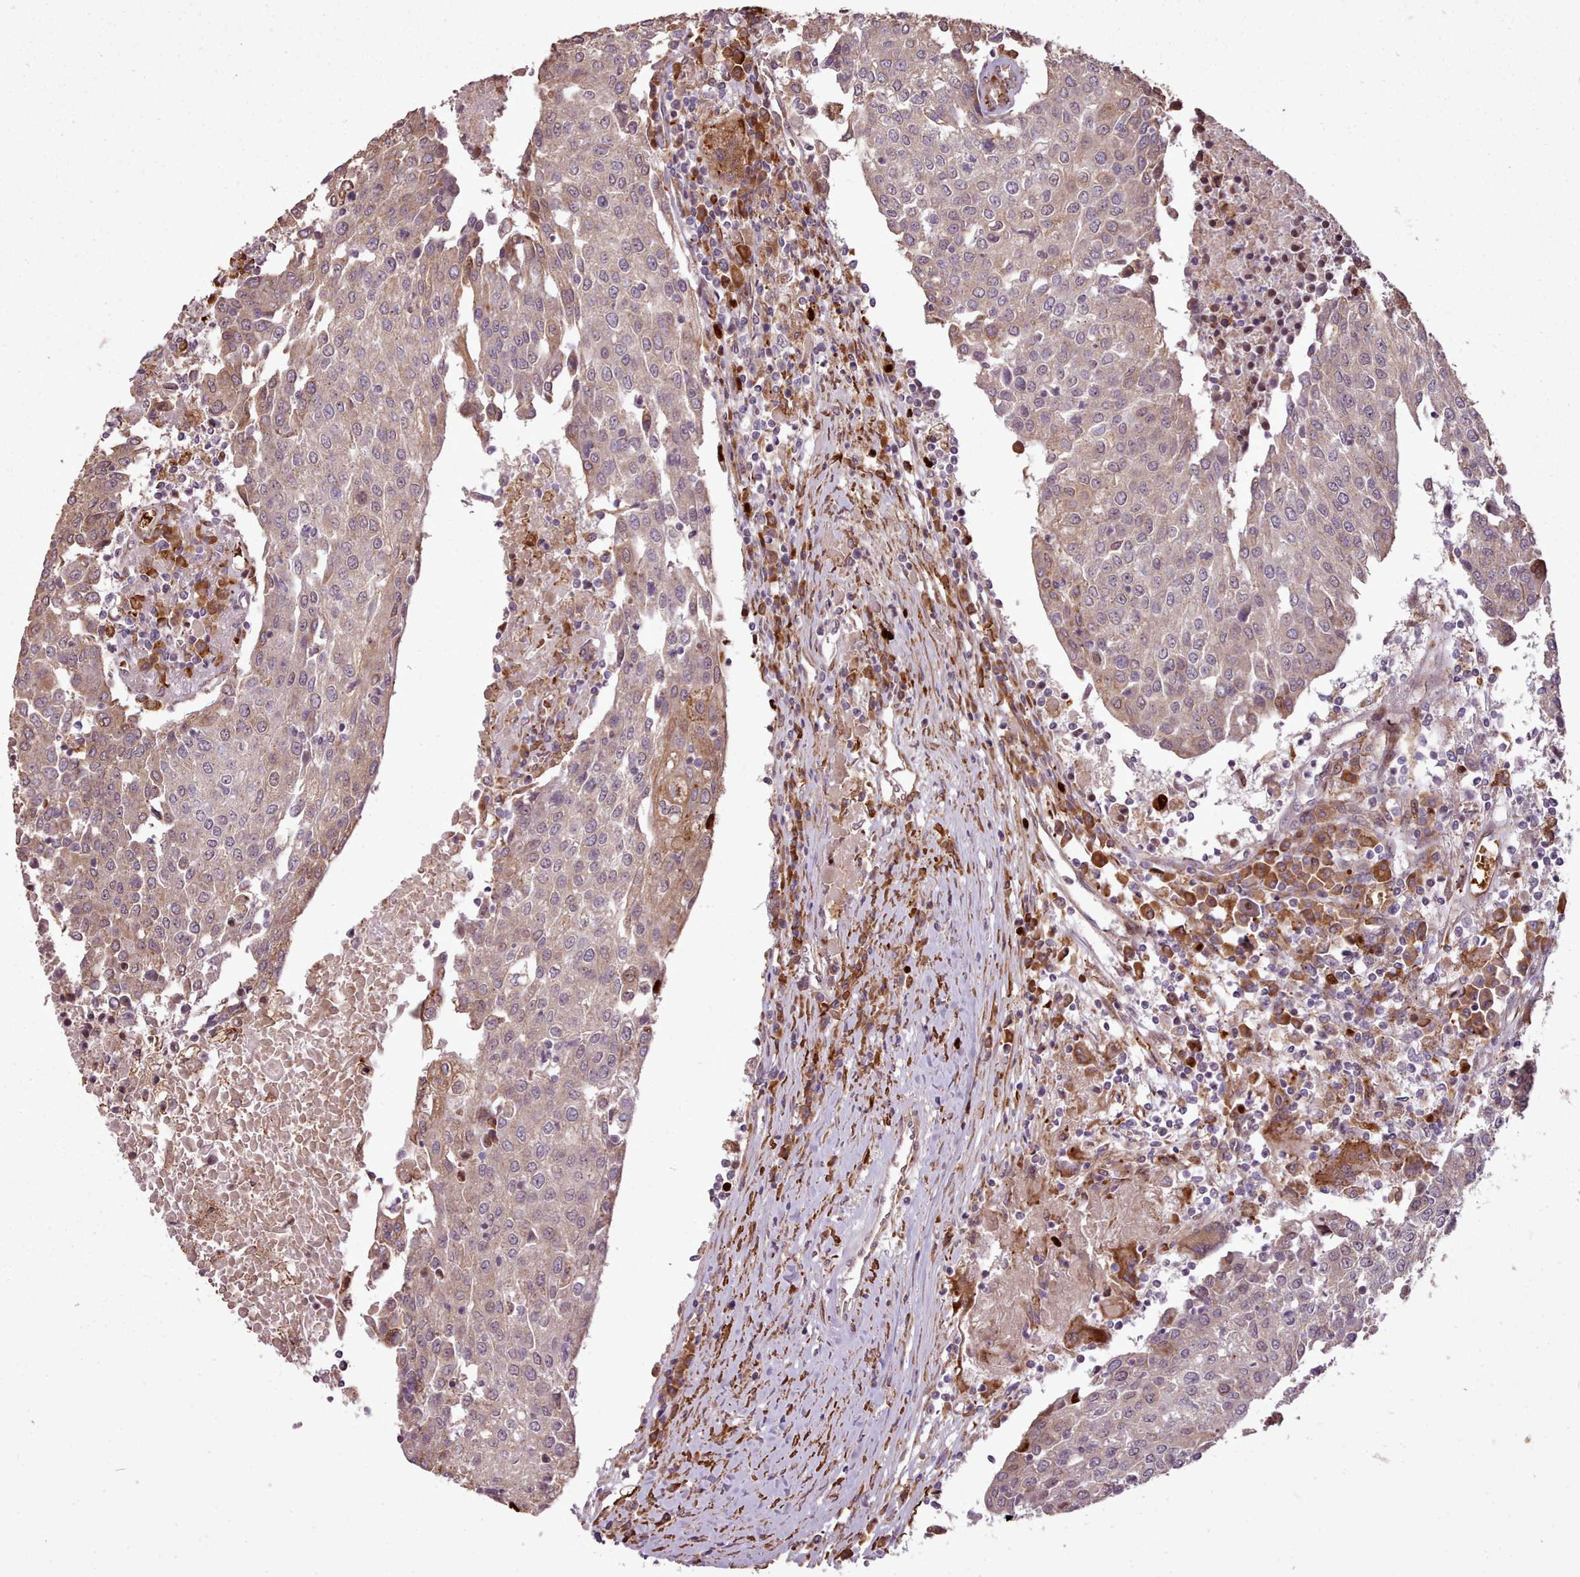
{"staining": {"intensity": "weak", "quantity": "25%-75%", "location": "cytoplasmic/membranous"}, "tissue": "urothelial cancer", "cell_type": "Tumor cells", "image_type": "cancer", "snomed": [{"axis": "morphology", "description": "Urothelial carcinoma, High grade"}, {"axis": "topography", "description": "Urinary bladder"}], "caption": "Immunohistochemistry of human urothelial cancer shows low levels of weak cytoplasmic/membranous positivity in about 25%-75% of tumor cells.", "gene": "CABP1", "patient": {"sex": "female", "age": 85}}